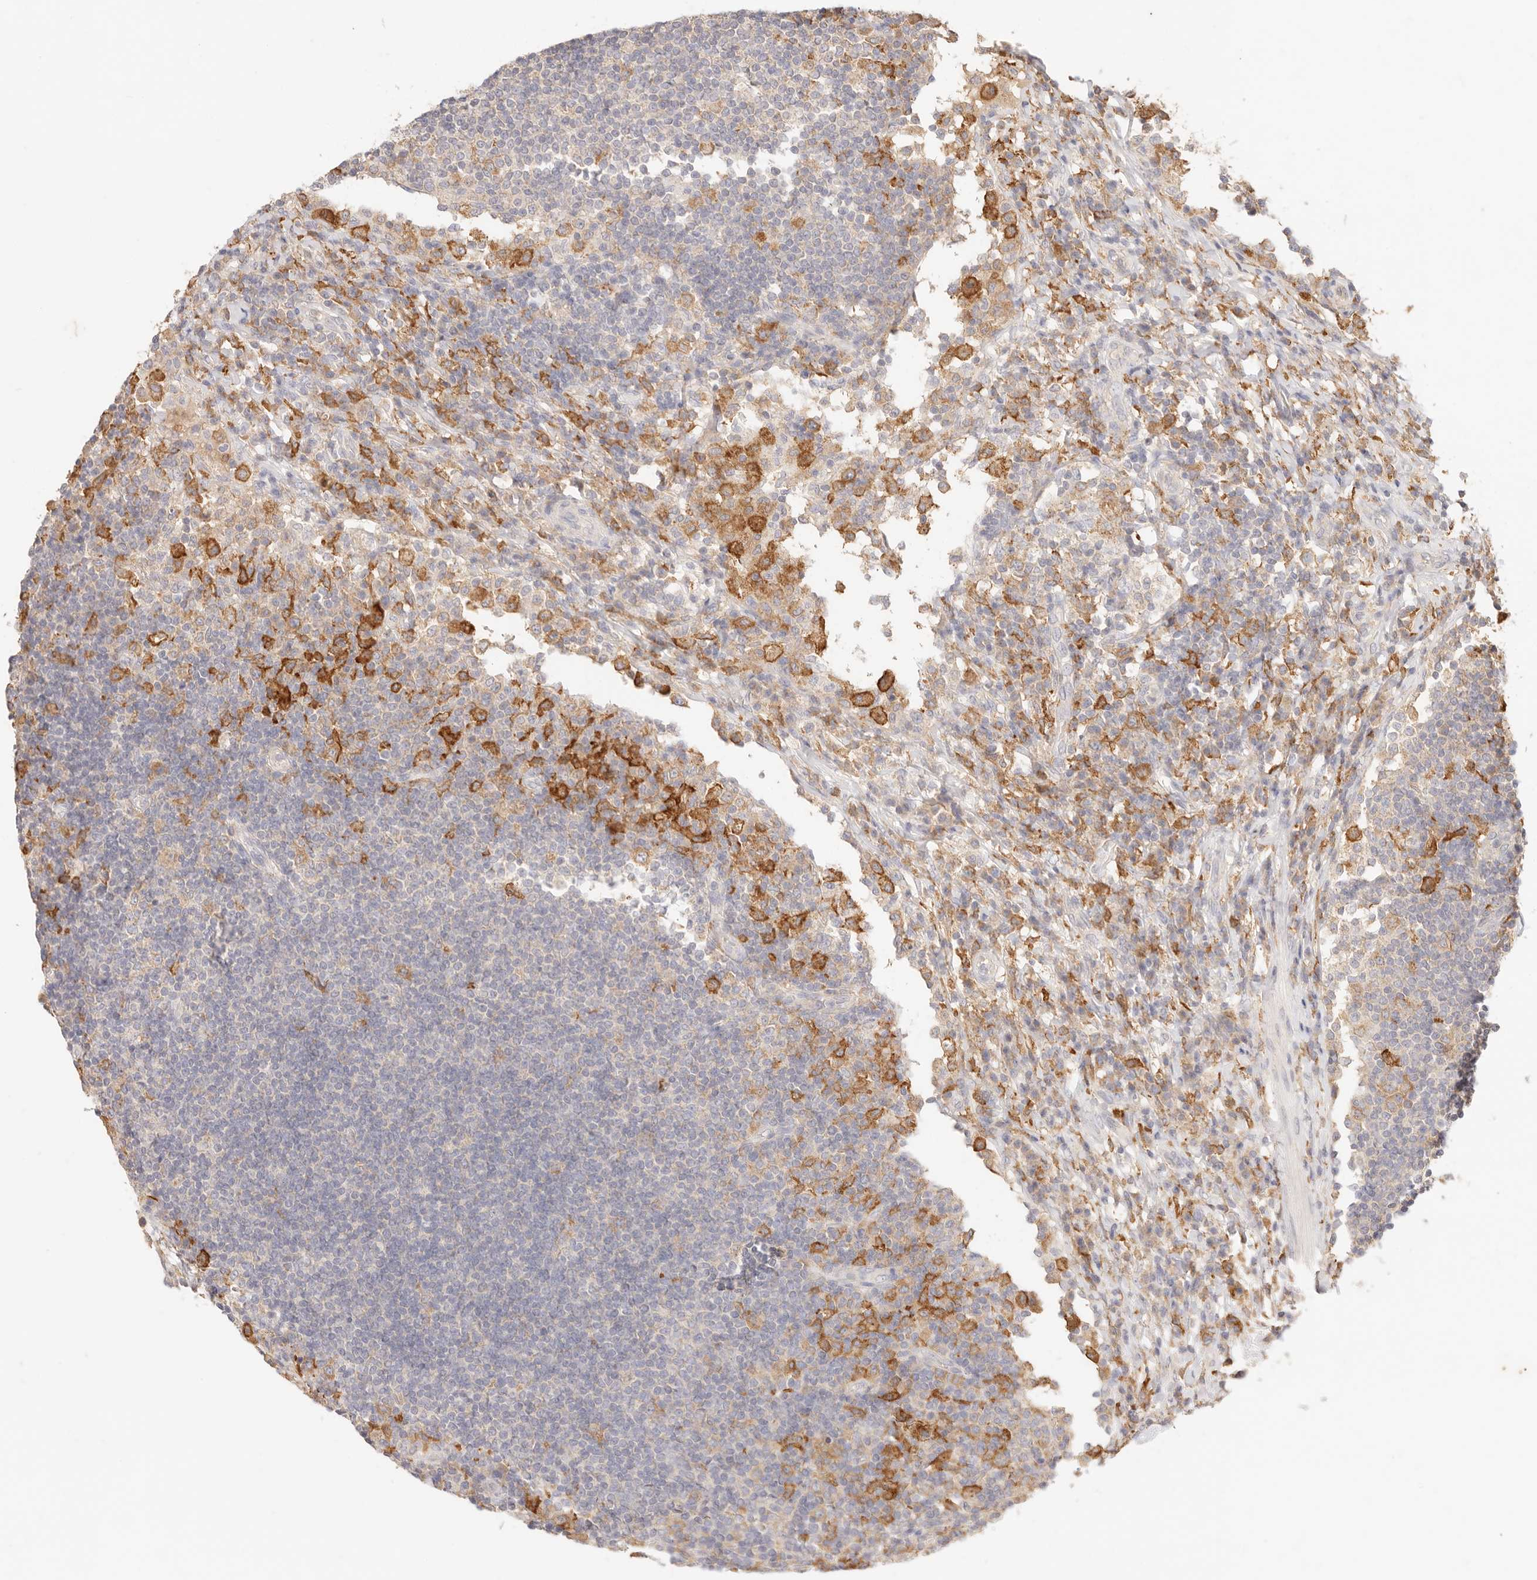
{"staining": {"intensity": "negative", "quantity": "none", "location": "none"}, "tissue": "lymph node", "cell_type": "Germinal center cells", "image_type": "normal", "snomed": [{"axis": "morphology", "description": "Normal tissue, NOS"}, {"axis": "topography", "description": "Lymph node"}], "caption": "The micrograph reveals no significant expression in germinal center cells of lymph node.", "gene": "HK2", "patient": {"sex": "female", "age": 53}}